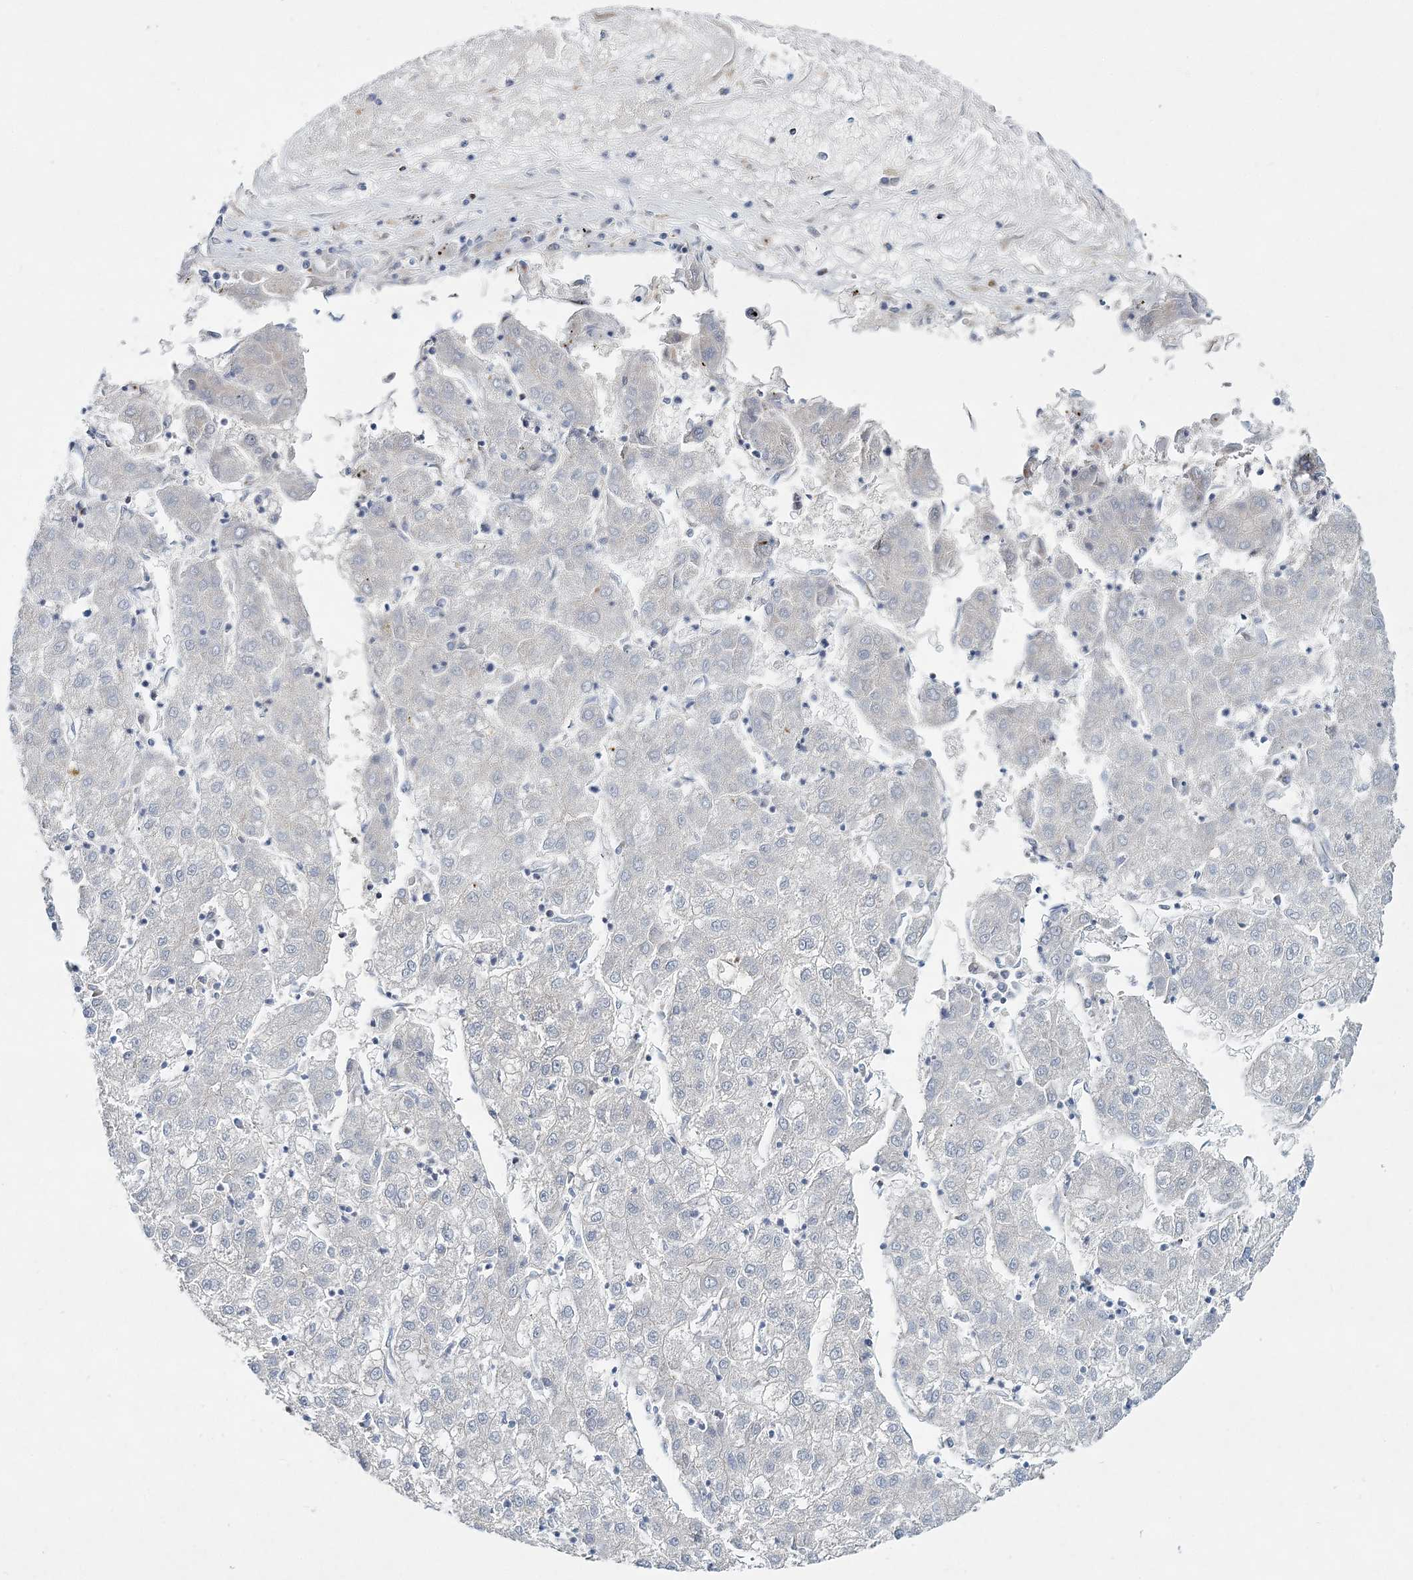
{"staining": {"intensity": "negative", "quantity": "none", "location": "none"}, "tissue": "liver cancer", "cell_type": "Tumor cells", "image_type": "cancer", "snomed": [{"axis": "morphology", "description": "Carcinoma, Hepatocellular, NOS"}, {"axis": "topography", "description": "Liver"}], "caption": "Tumor cells show no significant positivity in liver cancer.", "gene": "ADGRL1", "patient": {"sex": "male", "age": 72}}